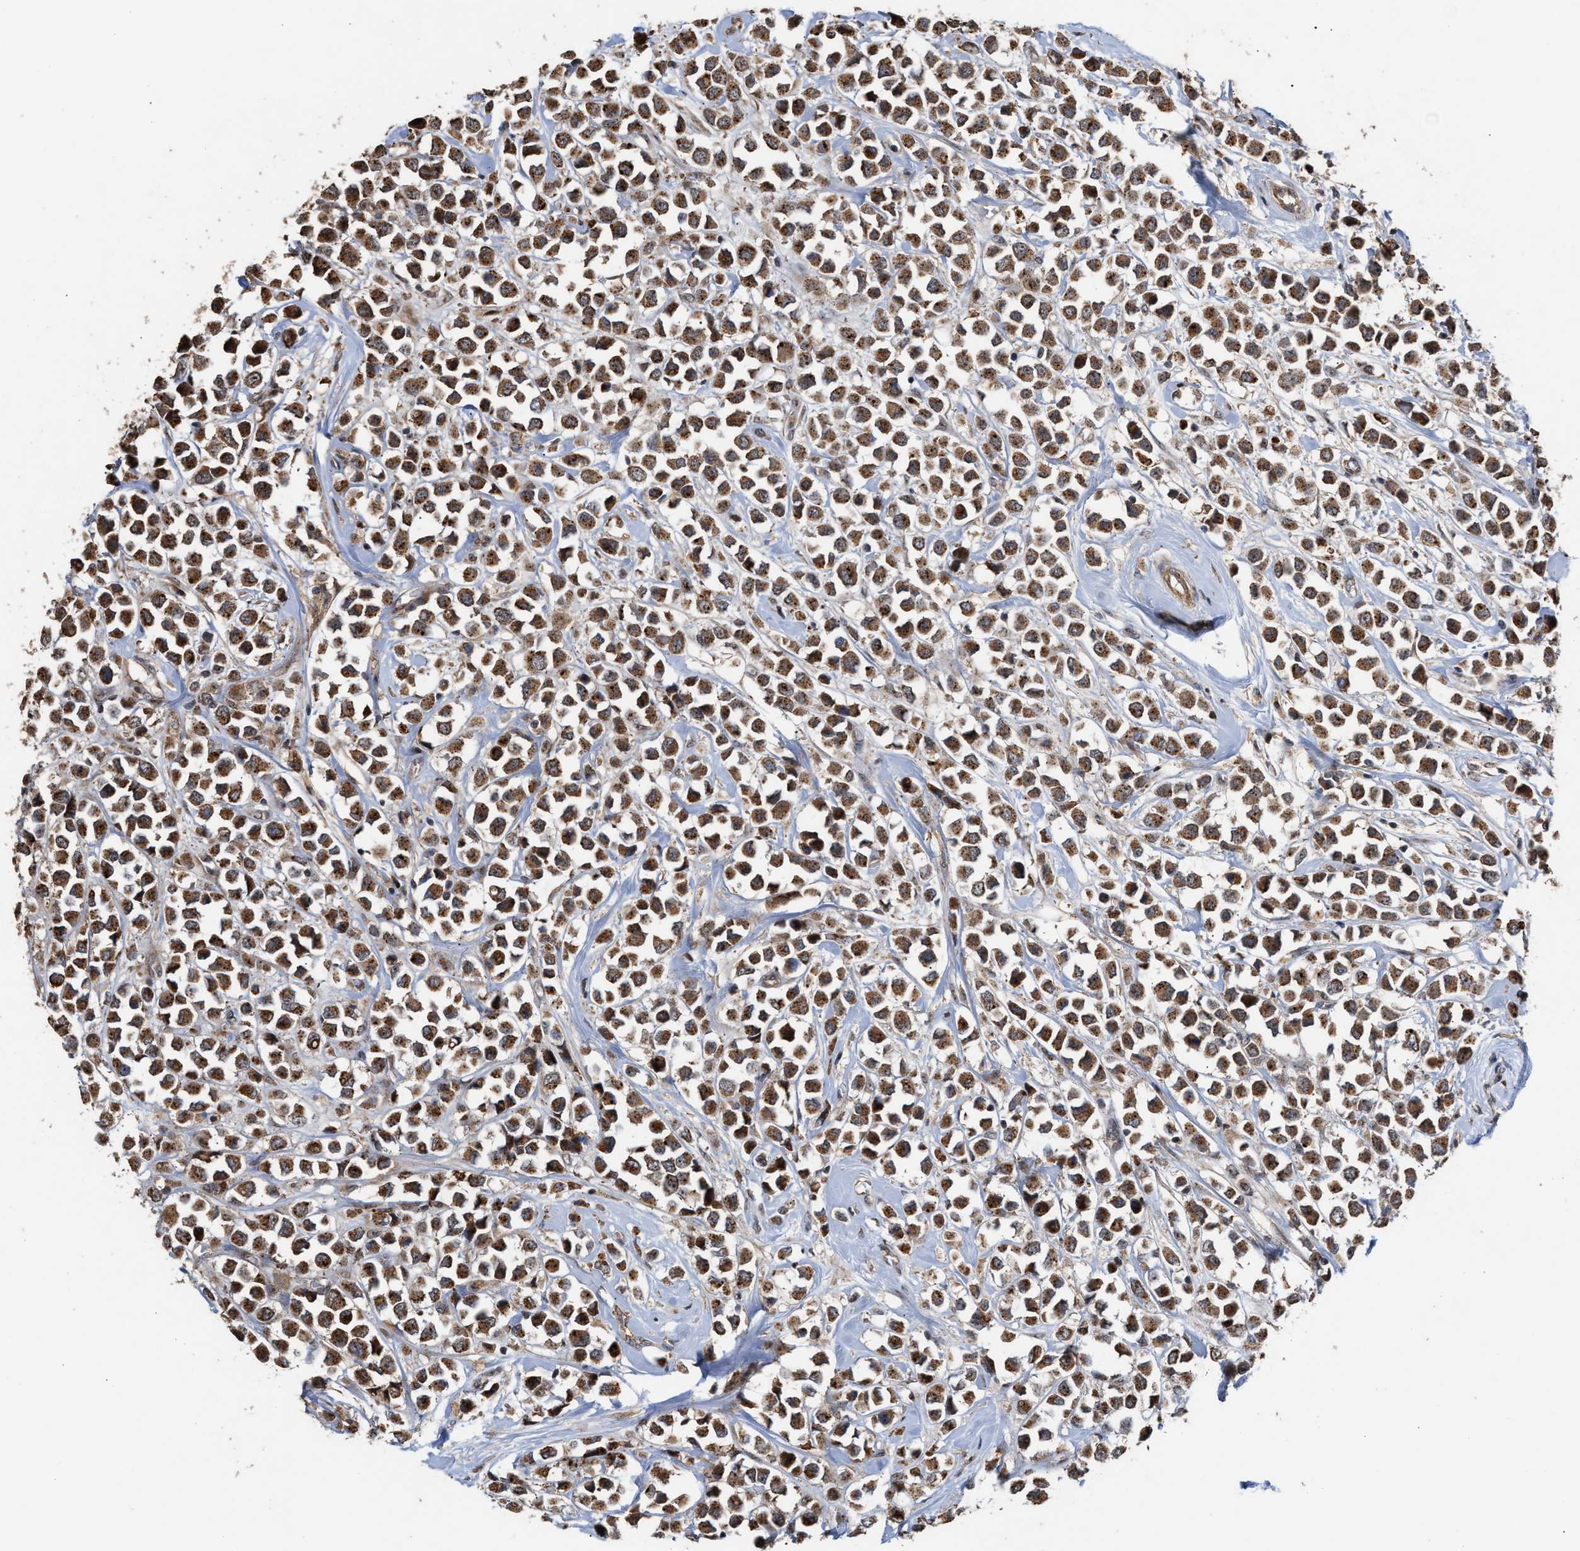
{"staining": {"intensity": "strong", "quantity": ">75%", "location": "cytoplasmic/membranous"}, "tissue": "breast cancer", "cell_type": "Tumor cells", "image_type": "cancer", "snomed": [{"axis": "morphology", "description": "Duct carcinoma"}, {"axis": "topography", "description": "Breast"}], "caption": "There is high levels of strong cytoplasmic/membranous positivity in tumor cells of infiltrating ductal carcinoma (breast), as demonstrated by immunohistochemical staining (brown color).", "gene": "EXOSC2", "patient": {"sex": "female", "age": 61}}